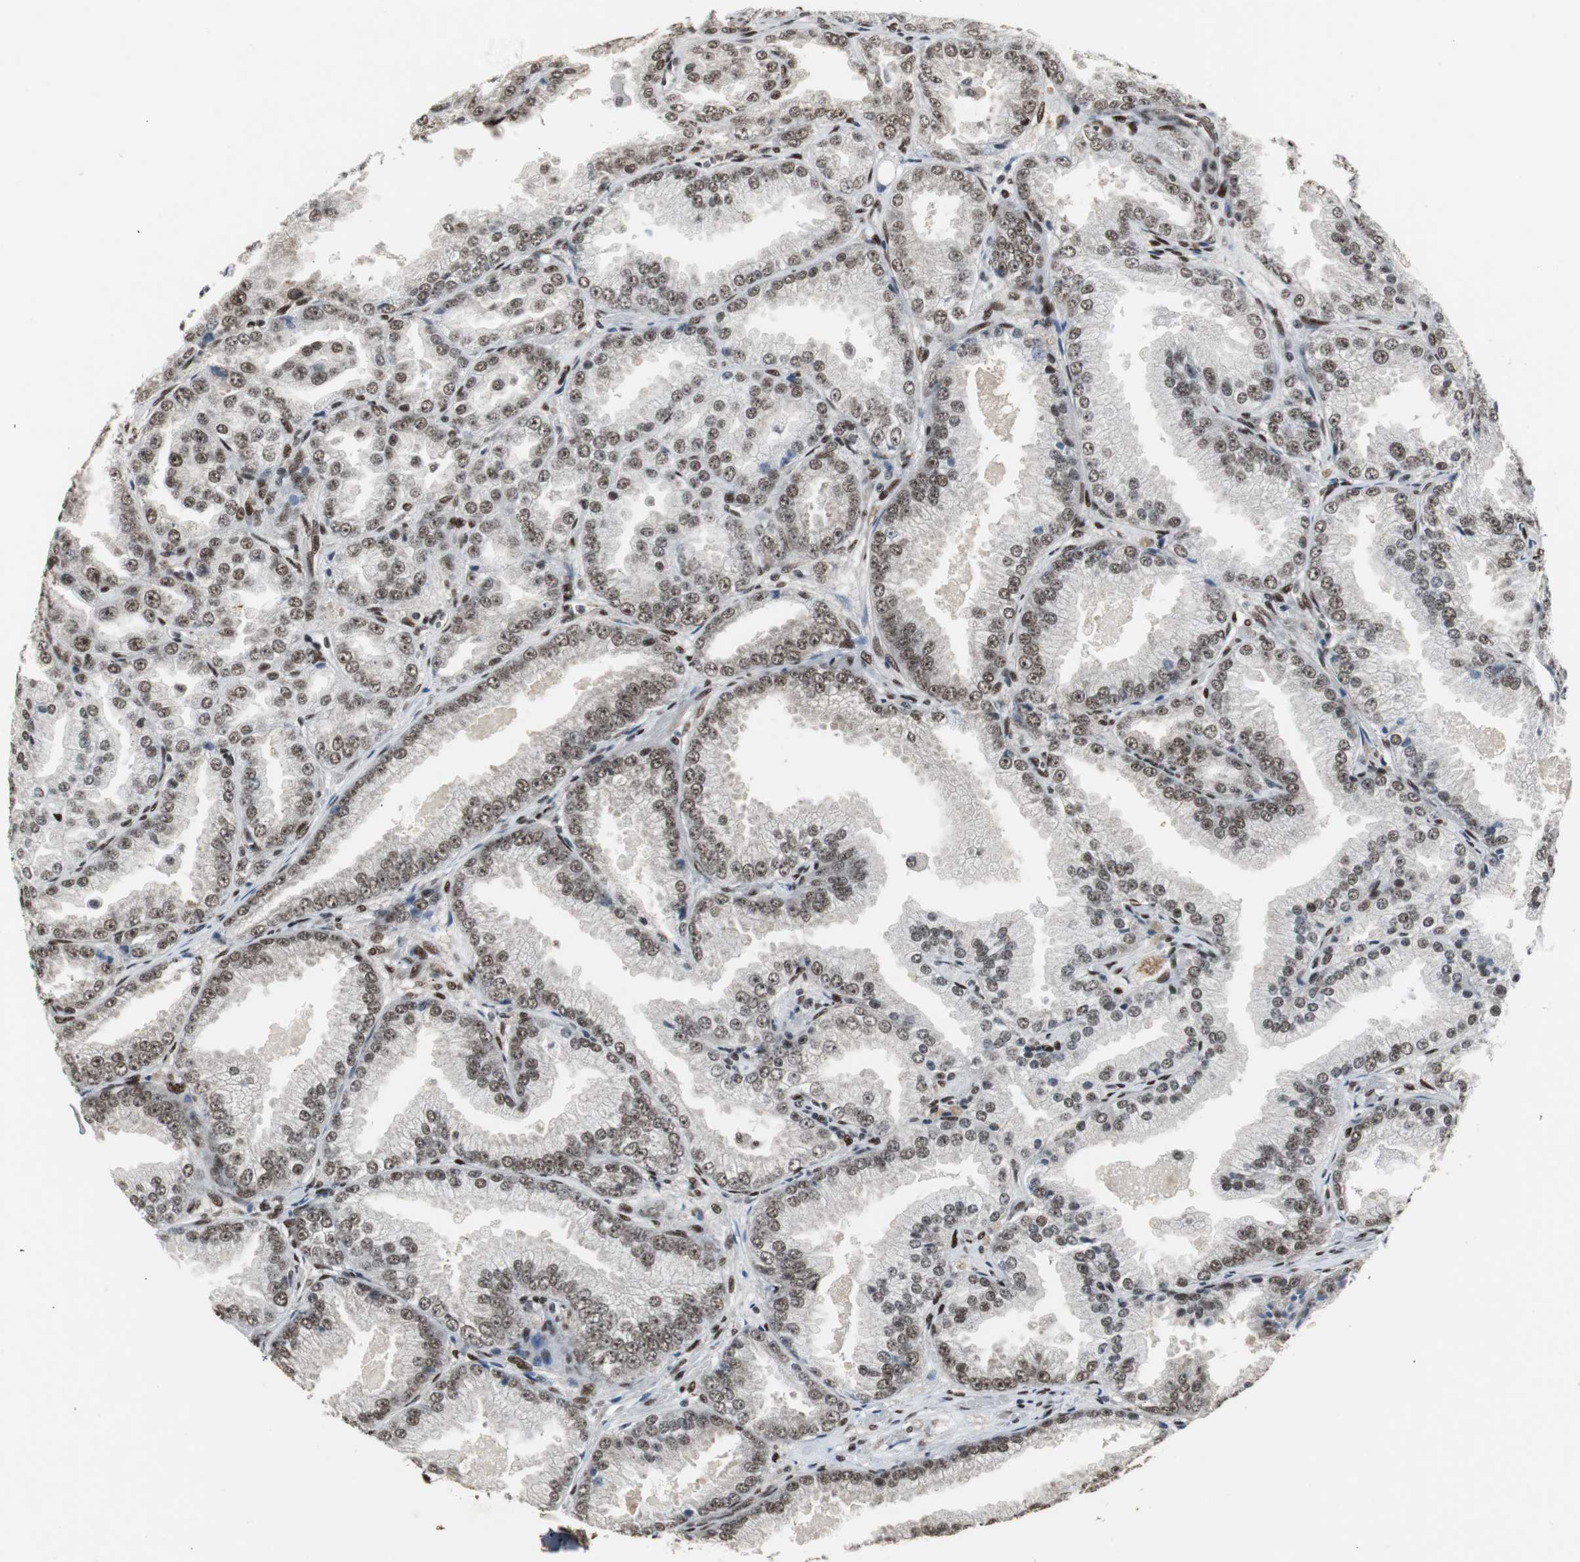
{"staining": {"intensity": "moderate", "quantity": ">75%", "location": "nuclear"}, "tissue": "prostate cancer", "cell_type": "Tumor cells", "image_type": "cancer", "snomed": [{"axis": "morphology", "description": "Adenocarcinoma, High grade"}, {"axis": "topography", "description": "Prostate"}], "caption": "Protein staining of prostate cancer (high-grade adenocarcinoma) tissue exhibits moderate nuclear staining in about >75% of tumor cells.", "gene": "TAF5", "patient": {"sex": "male", "age": 61}}